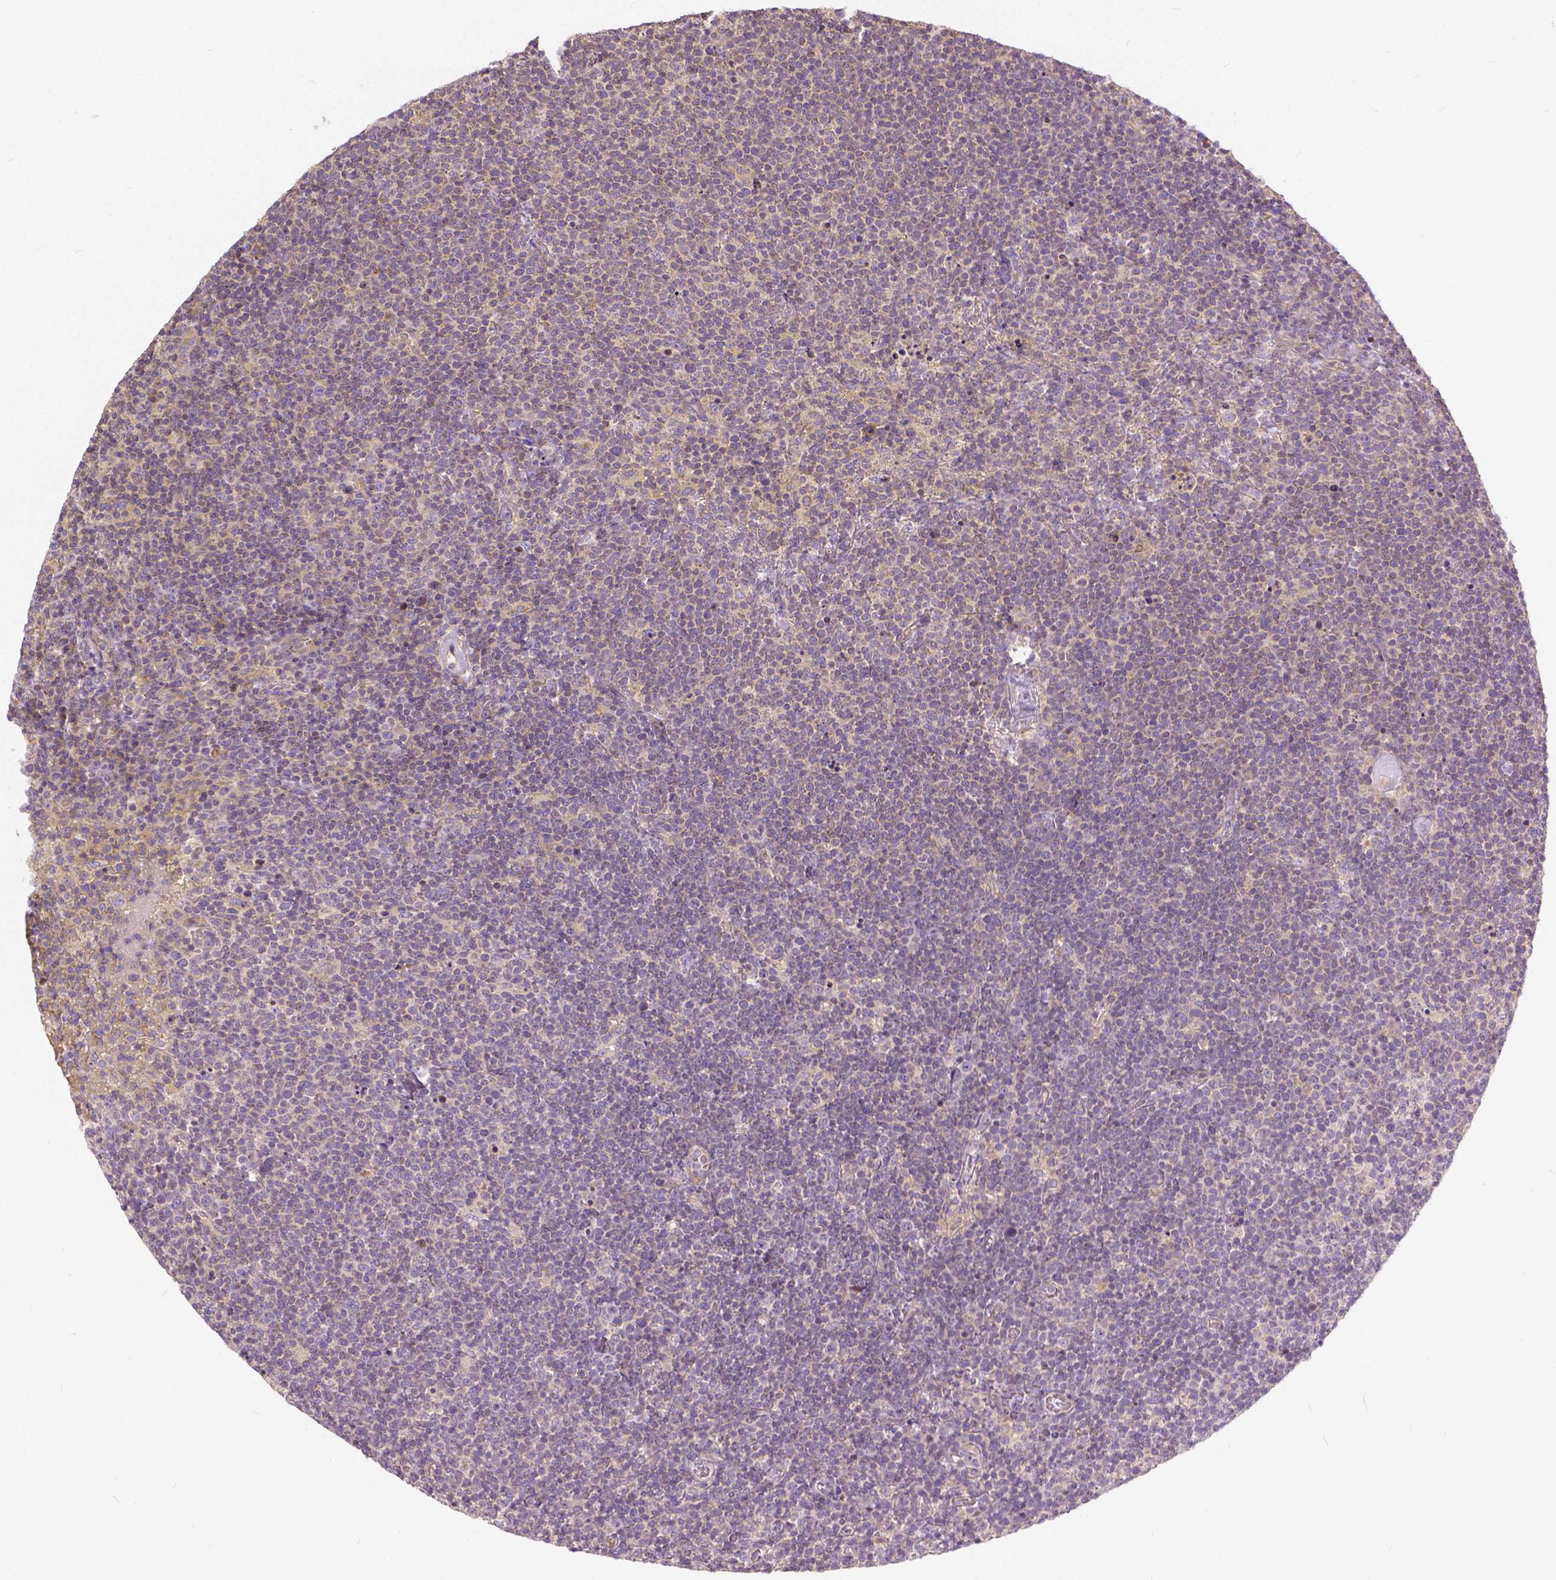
{"staining": {"intensity": "negative", "quantity": "none", "location": "none"}, "tissue": "lymphoma", "cell_type": "Tumor cells", "image_type": "cancer", "snomed": [{"axis": "morphology", "description": "Malignant lymphoma, non-Hodgkin's type, High grade"}, {"axis": "topography", "description": "Lymph node"}], "caption": "A photomicrograph of human high-grade malignant lymphoma, non-Hodgkin's type is negative for staining in tumor cells. (DAB IHC visualized using brightfield microscopy, high magnification).", "gene": "CADM4", "patient": {"sex": "male", "age": 61}}